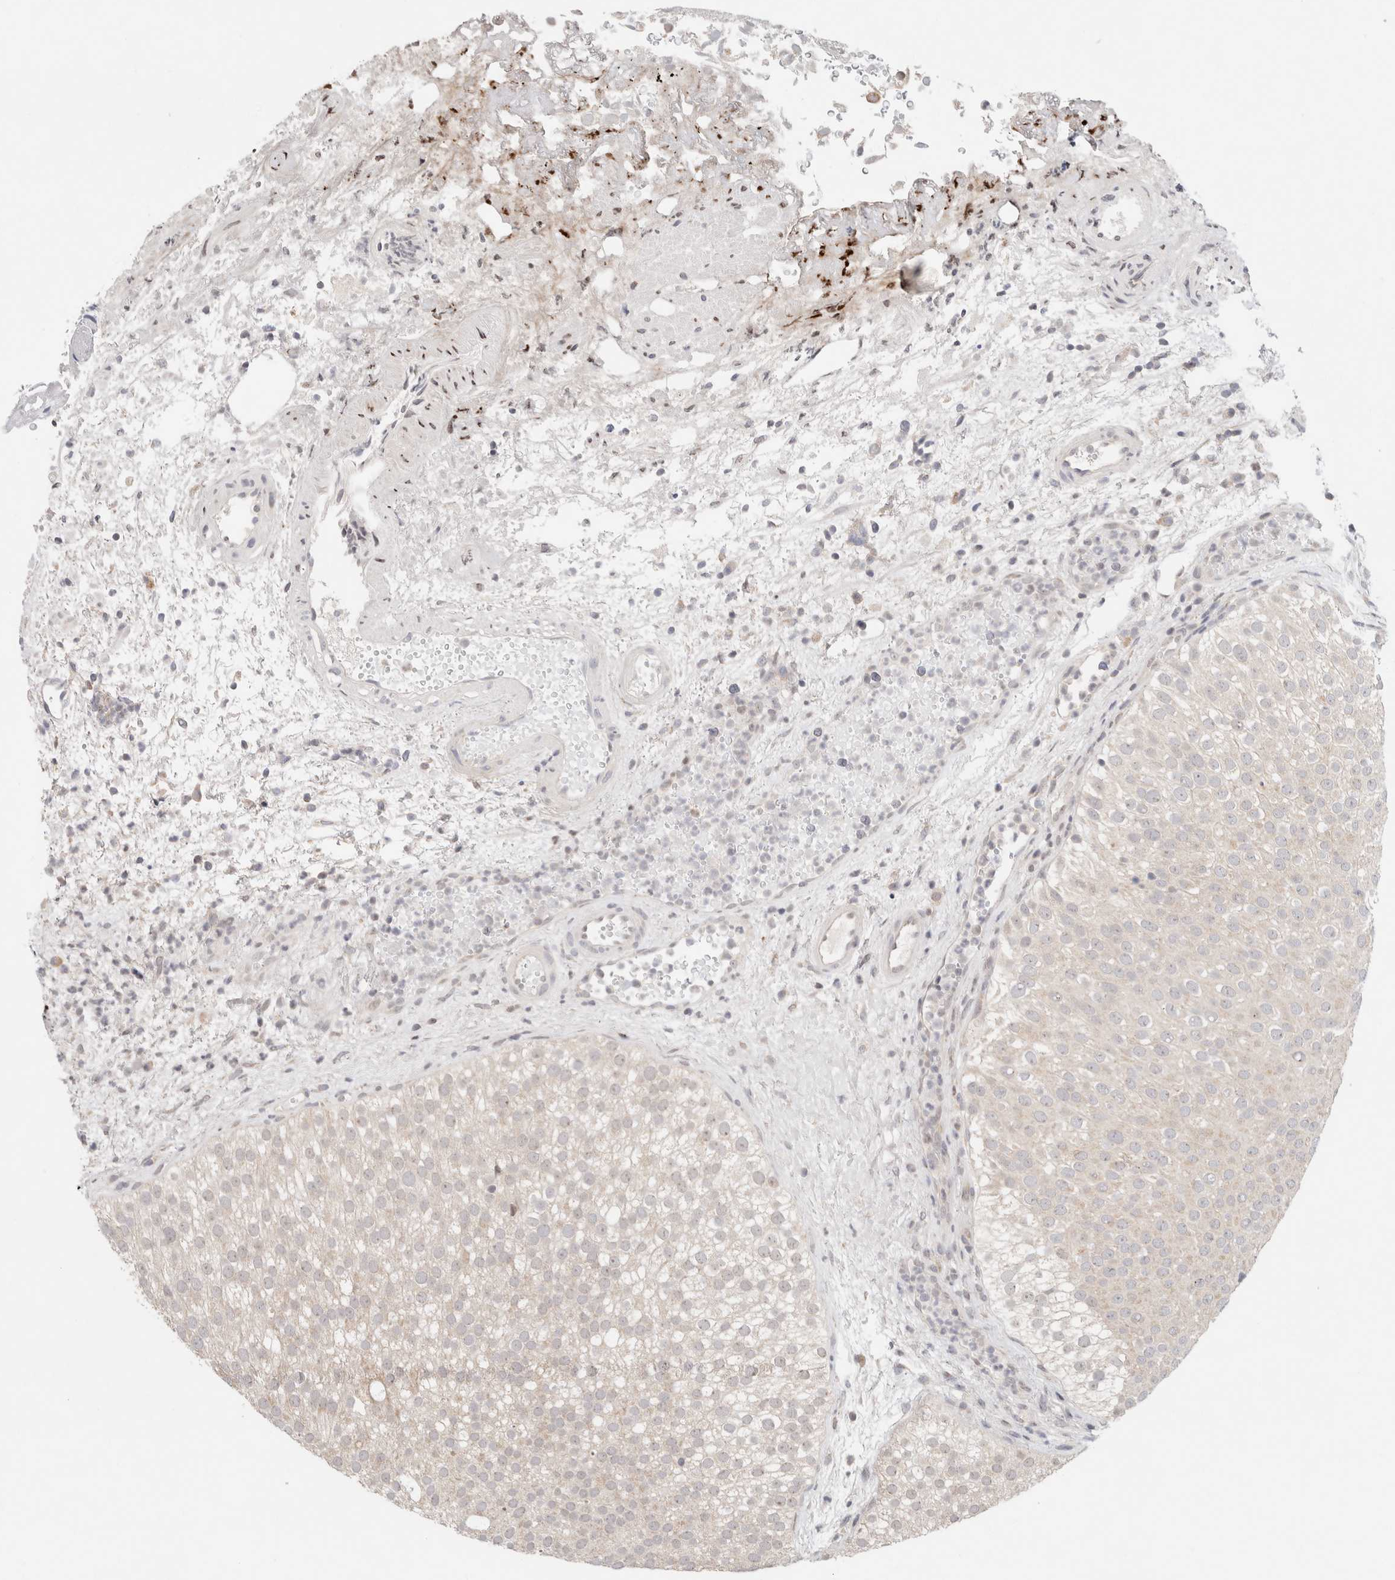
{"staining": {"intensity": "negative", "quantity": "none", "location": "none"}, "tissue": "urothelial cancer", "cell_type": "Tumor cells", "image_type": "cancer", "snomed": [{"axis": "morphology", "description": "Urothelial carcinoma, Low grade"}, {"axis": "topography", "description": "Urinary bladder"}], "caption": "Immunohistochemistry (IHC) image of neoplastic tissue: urothelial cancer stained with DAB (3,3'-diaminobenzidine) demonstrates no significant protein staining in tumor cells.", "gene": "ERI3", "patient": {"sex": "male", "age": 78}}